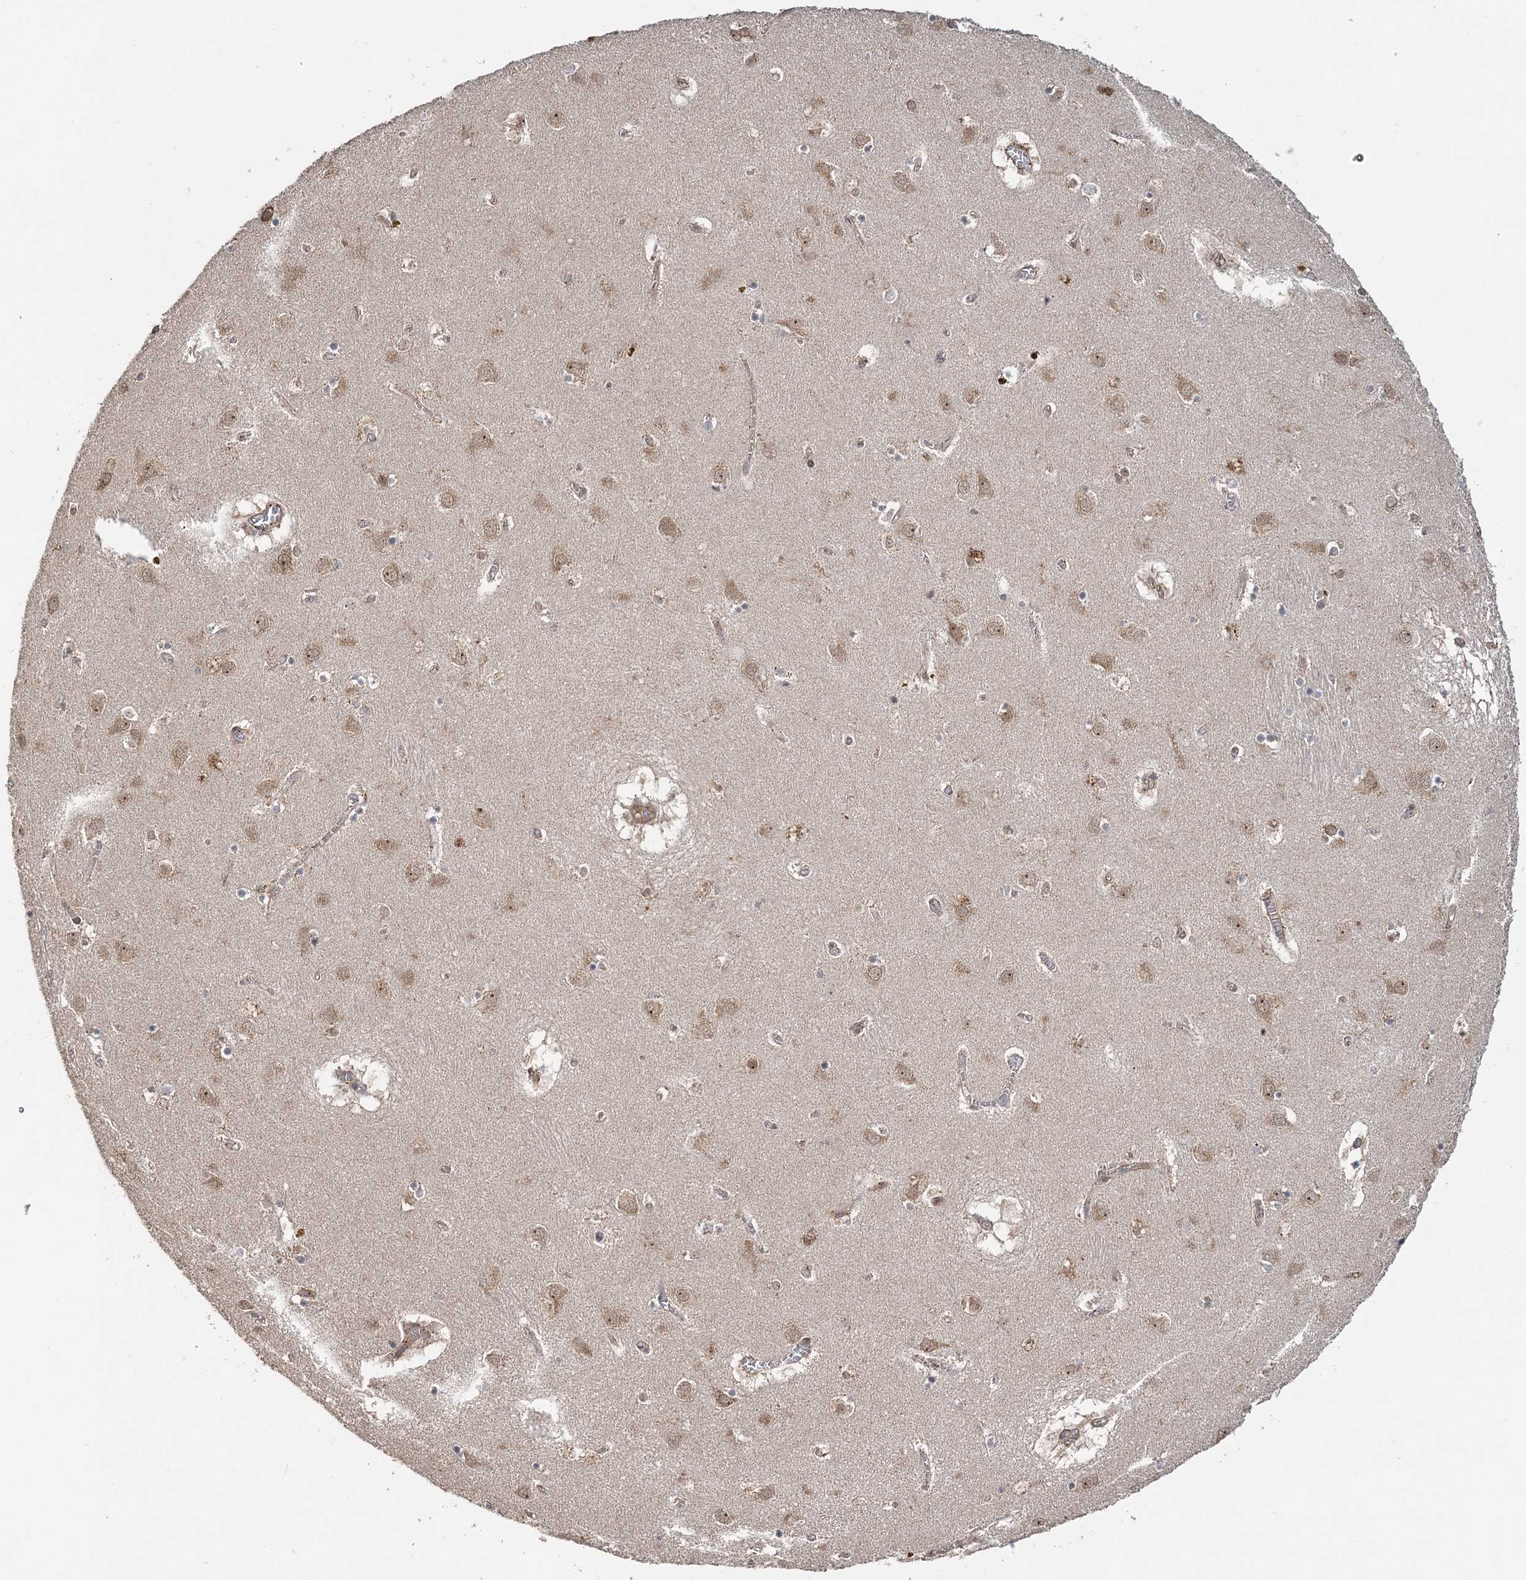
{"staining": {"intensity": "weak", "quantity": "<25%", "location": "cytoplasmic/membranous"}, "tissue": "caudate", "cell_type": "Glial cells", "image_type": "normal", "snomed": [{"axis": "morphology", "description": "Normal tissue, NOS"}, {"axis": "topography", "description": "Lateral ventricle wall"}], "caption": "Immunohistochemistry (IHC) image of benign caudate stained for a protein (brown), which reveals no positivity in glial cells. Nuclei are stained in blue.", "gene": "KIF4A", "patient": {"sex": "male", "age": 70}}